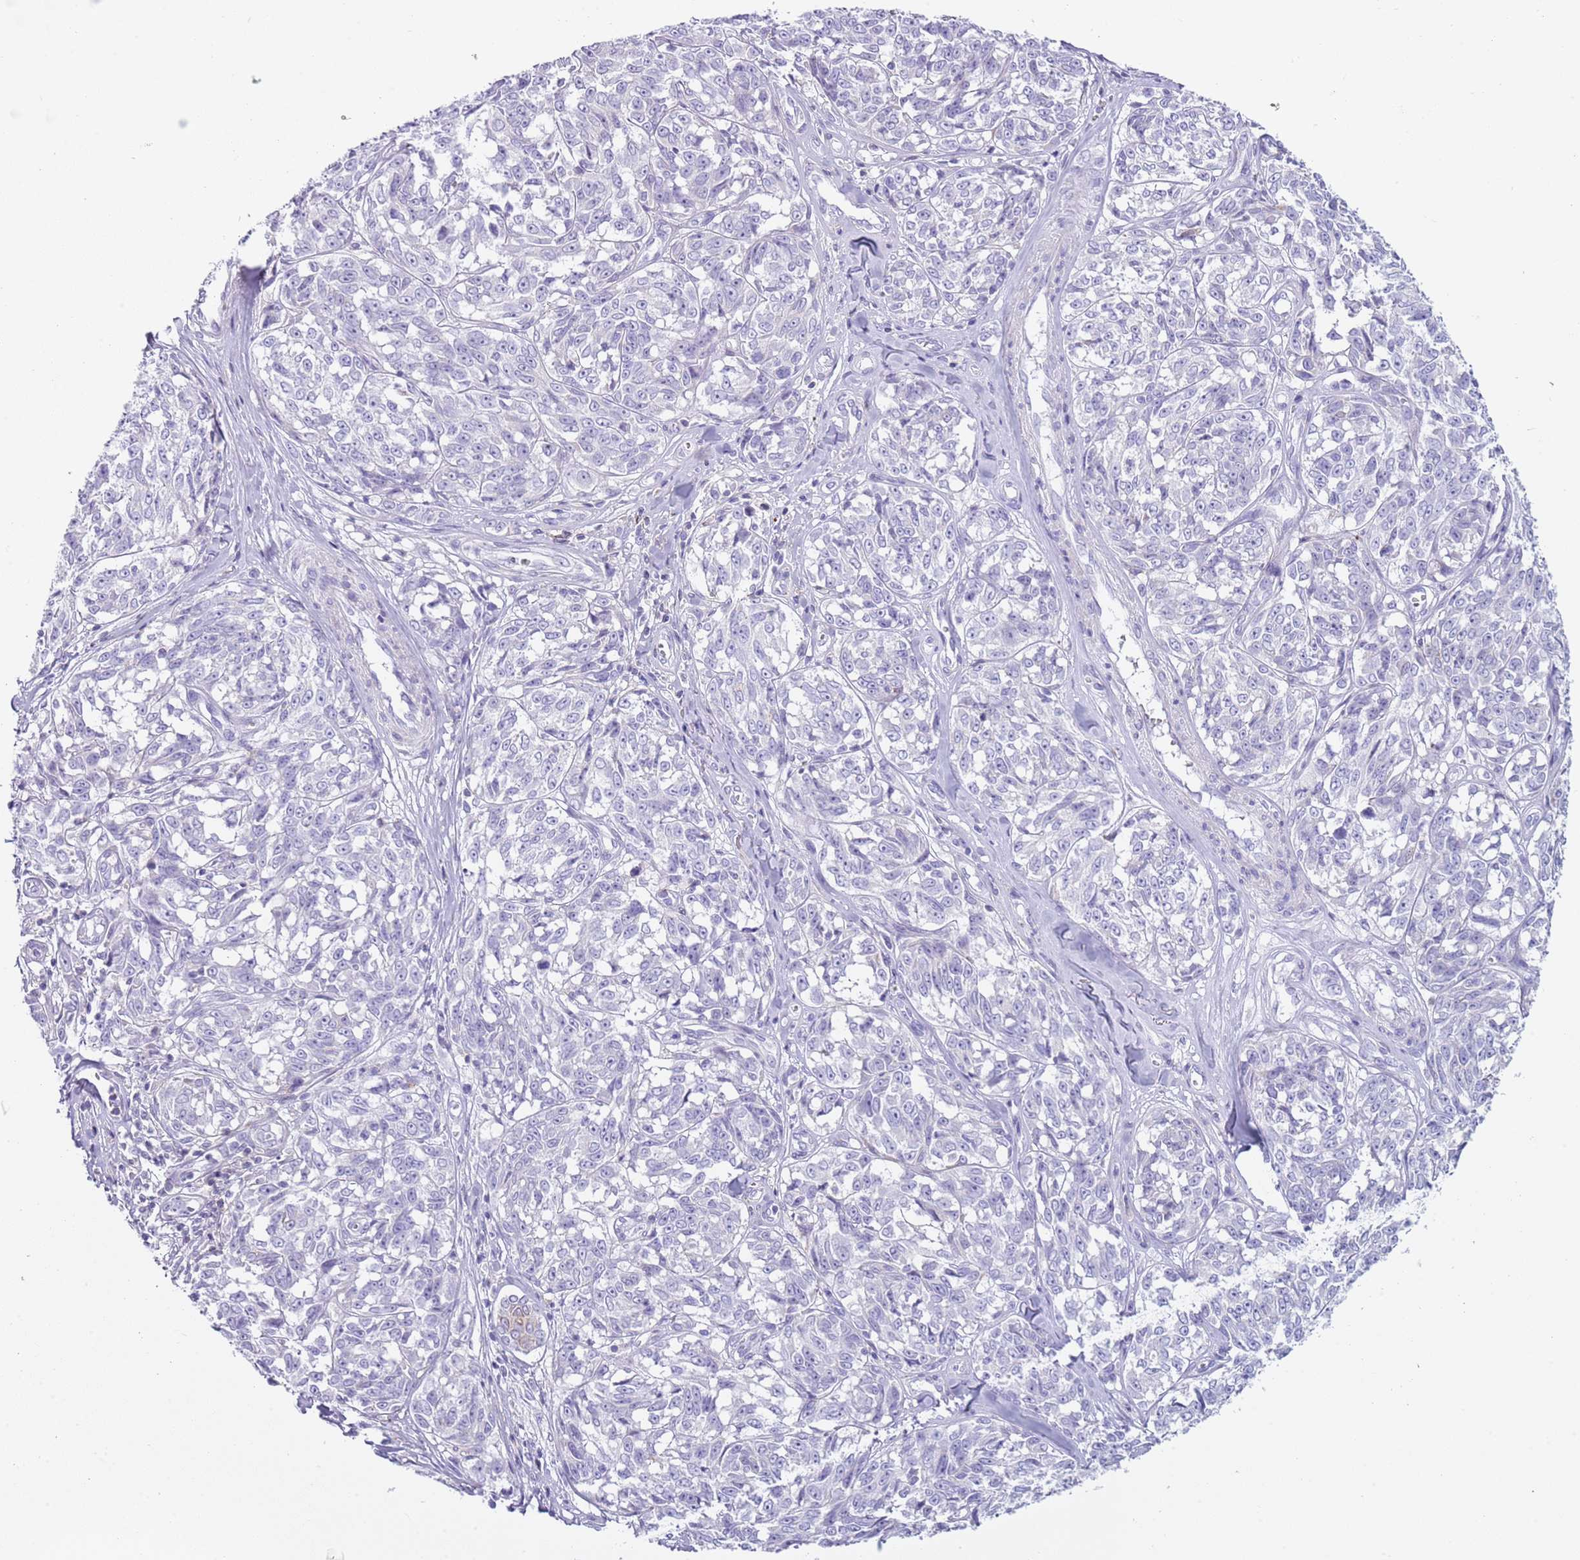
{"staining": {"intensity": "negative", "quantity": "none", "location": "none"}, "tissue": "melanoma", "cell_type": "Tumor cells", "image_type": "cancer", "snomed": [{"axis": "morphology", "description": "Normal tissue, NOS"}, {"axis": "morphology", "description": "Malignant melanoma, NOS"}, {"axis": "topography", "description": "Skin"}], "caption": "This image is of malignant melanoma stained with IHC to label a protein in brown with the nuclei are counter-stained blue. There is no expression in tumor cells.", "gene": "NBPF20", "patient": {"sex": "female", "age": 64}}